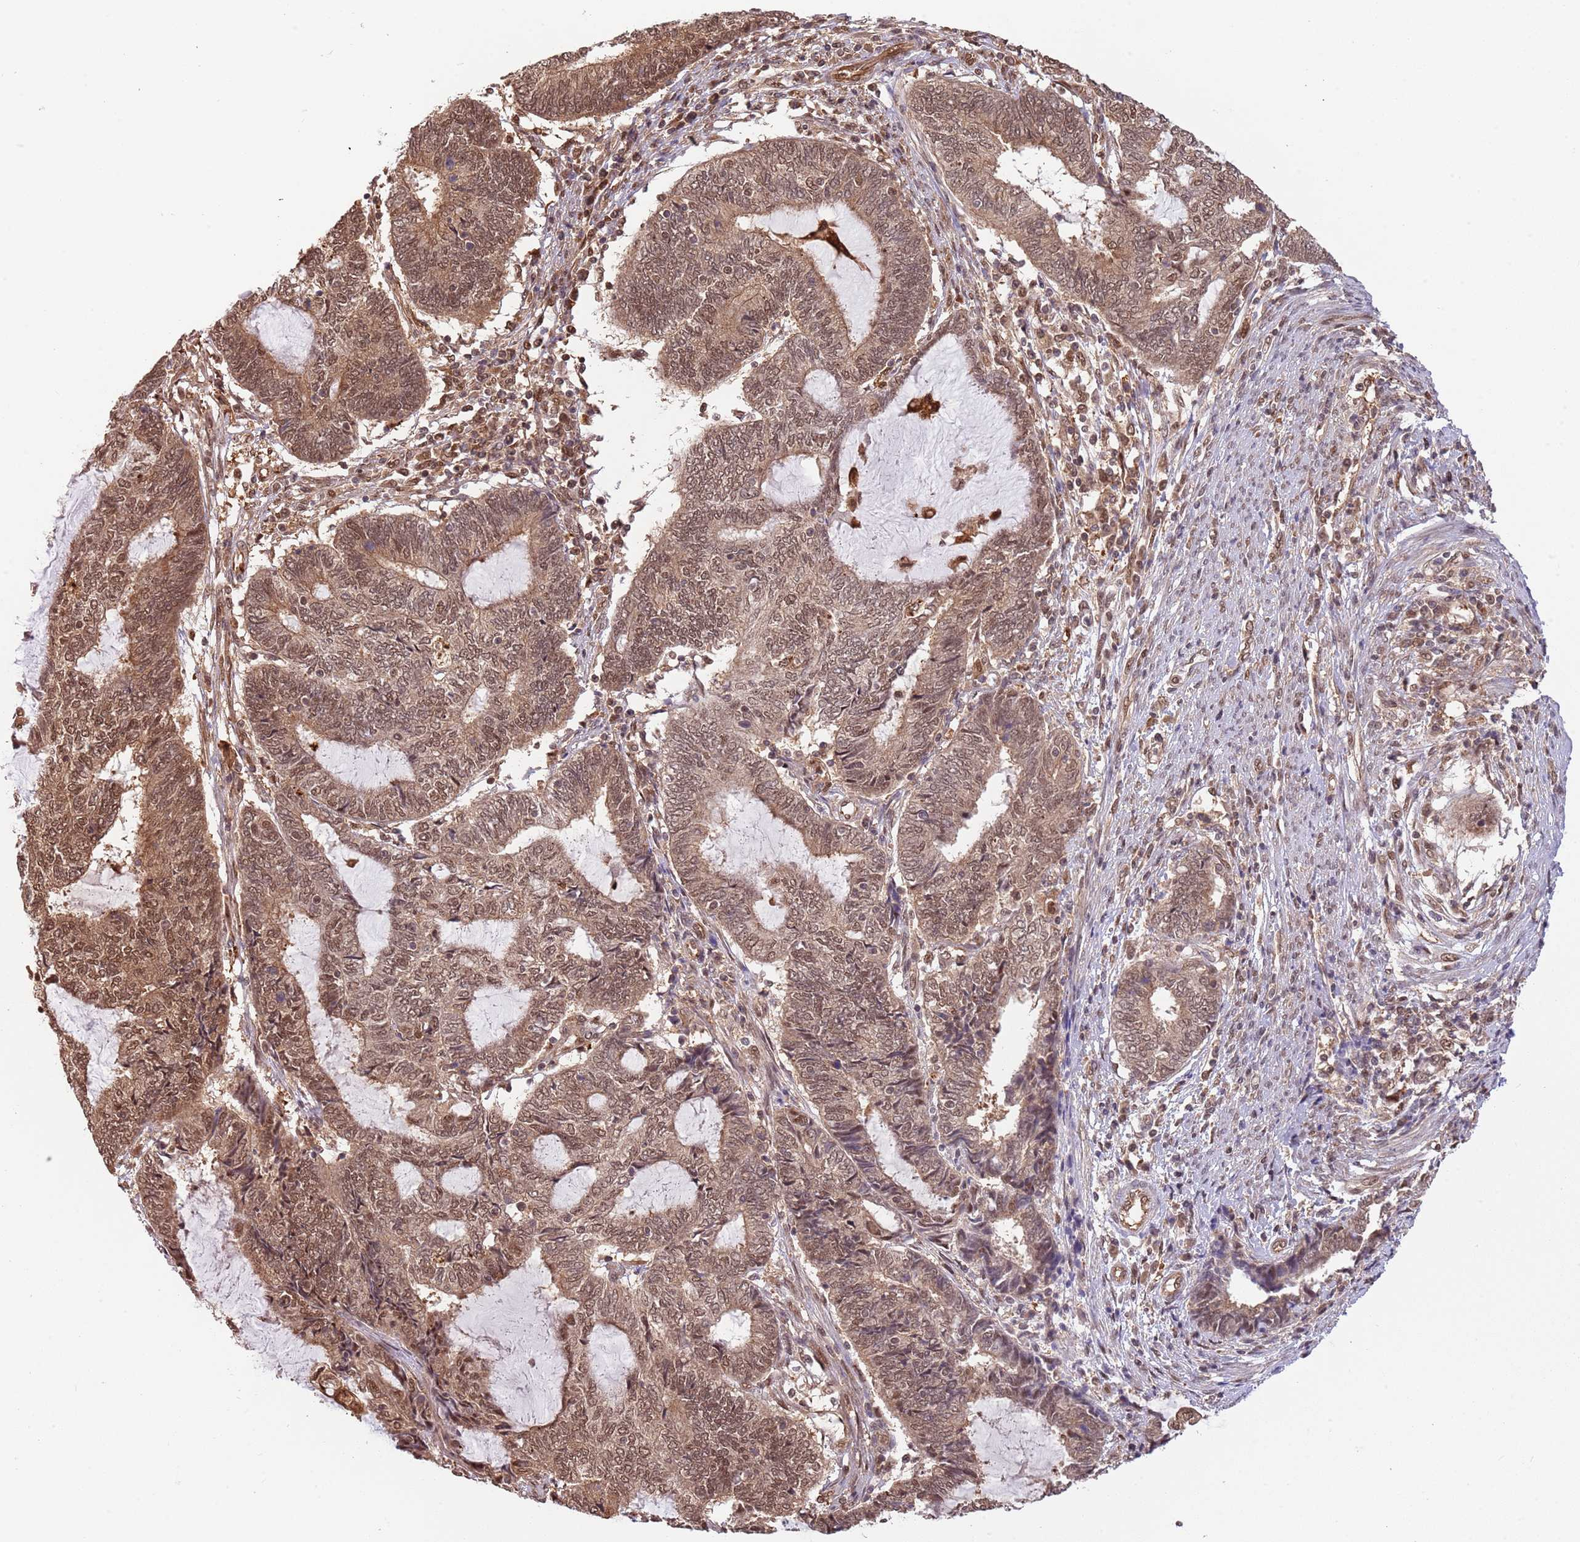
{"staining": {"intensity": "moderate", "quantity": ">75%", "location": "cytoplasmic/membranous,nuclear"}, "tissue": "endometrial cancer", "cell_type": "Tumor cells", "image_type": "cancer", "snomed": [{"axis": "morphology", "description": "Adenocarcinoma, NOS"}, {"axis": "topography", "description": "Uterus"}, {"axis": "topography", "description": "Endometrium"}], "caption": "There is medium levels of moderate cytoplasmic/membranous and nuclear expression in tumor cells of adenocarcinoma (endometrial), as demonstrated by immunohistochemical staining (brown color).", "gene": "PLSCR5", "patient": {"sex": "female", "age": 70}}